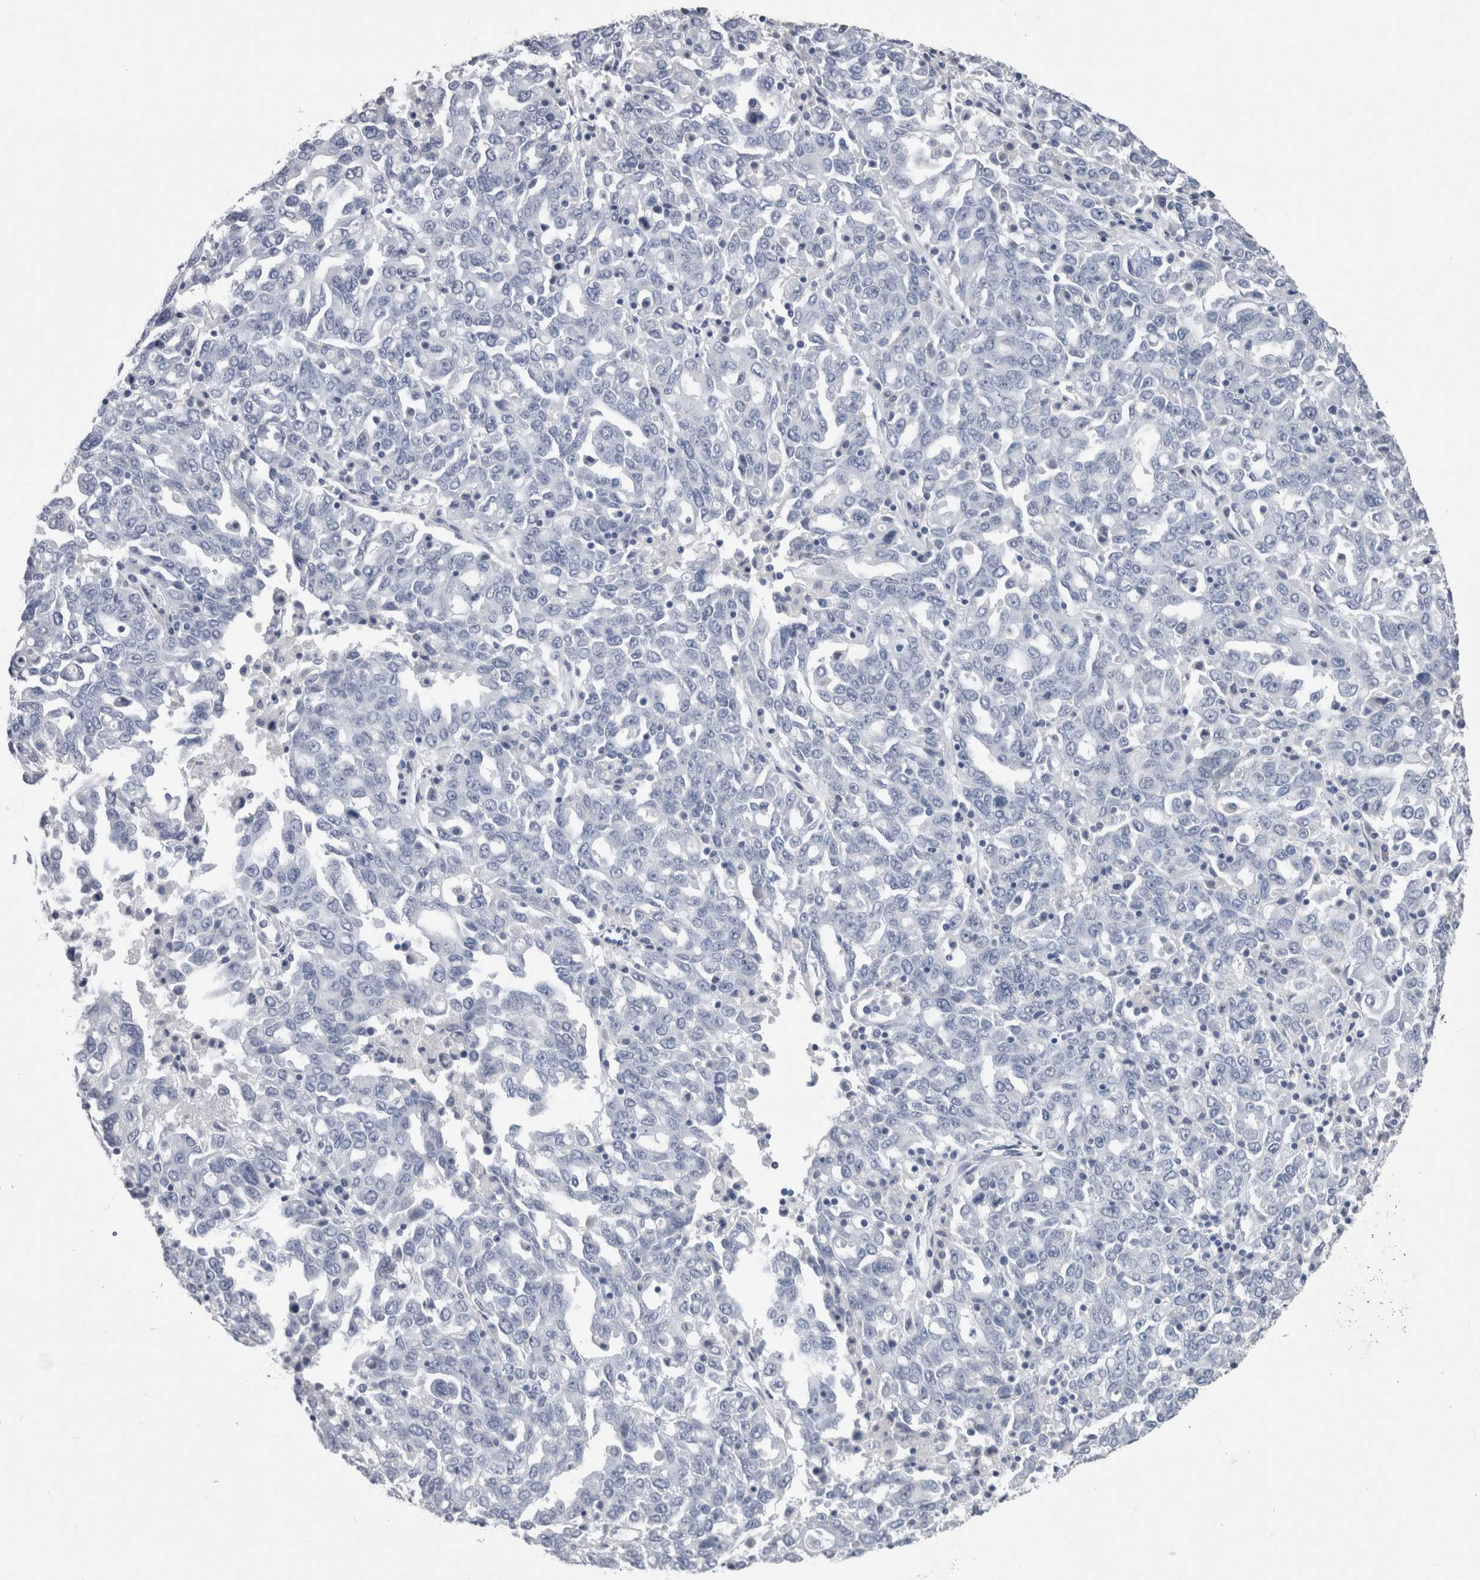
{"staining": {"intensity": "negative", "quantity": "none", "location": "none"}, "tissue": "ovarian cancer", "cell_type": "Tumor cells", "image_type": "cancer", "snomed": [{"axis": "morphology", "description": "Carcinoma, endometroid"}, {"axis": "topography", "description": "Ovary"}], "caption": "A photomicrograph of human ovarian cancer (endometroid carcinoma) is negative for staining in tumor cells.", "gene": "CA8", "patient": {"sex": "female", "age": 62}}